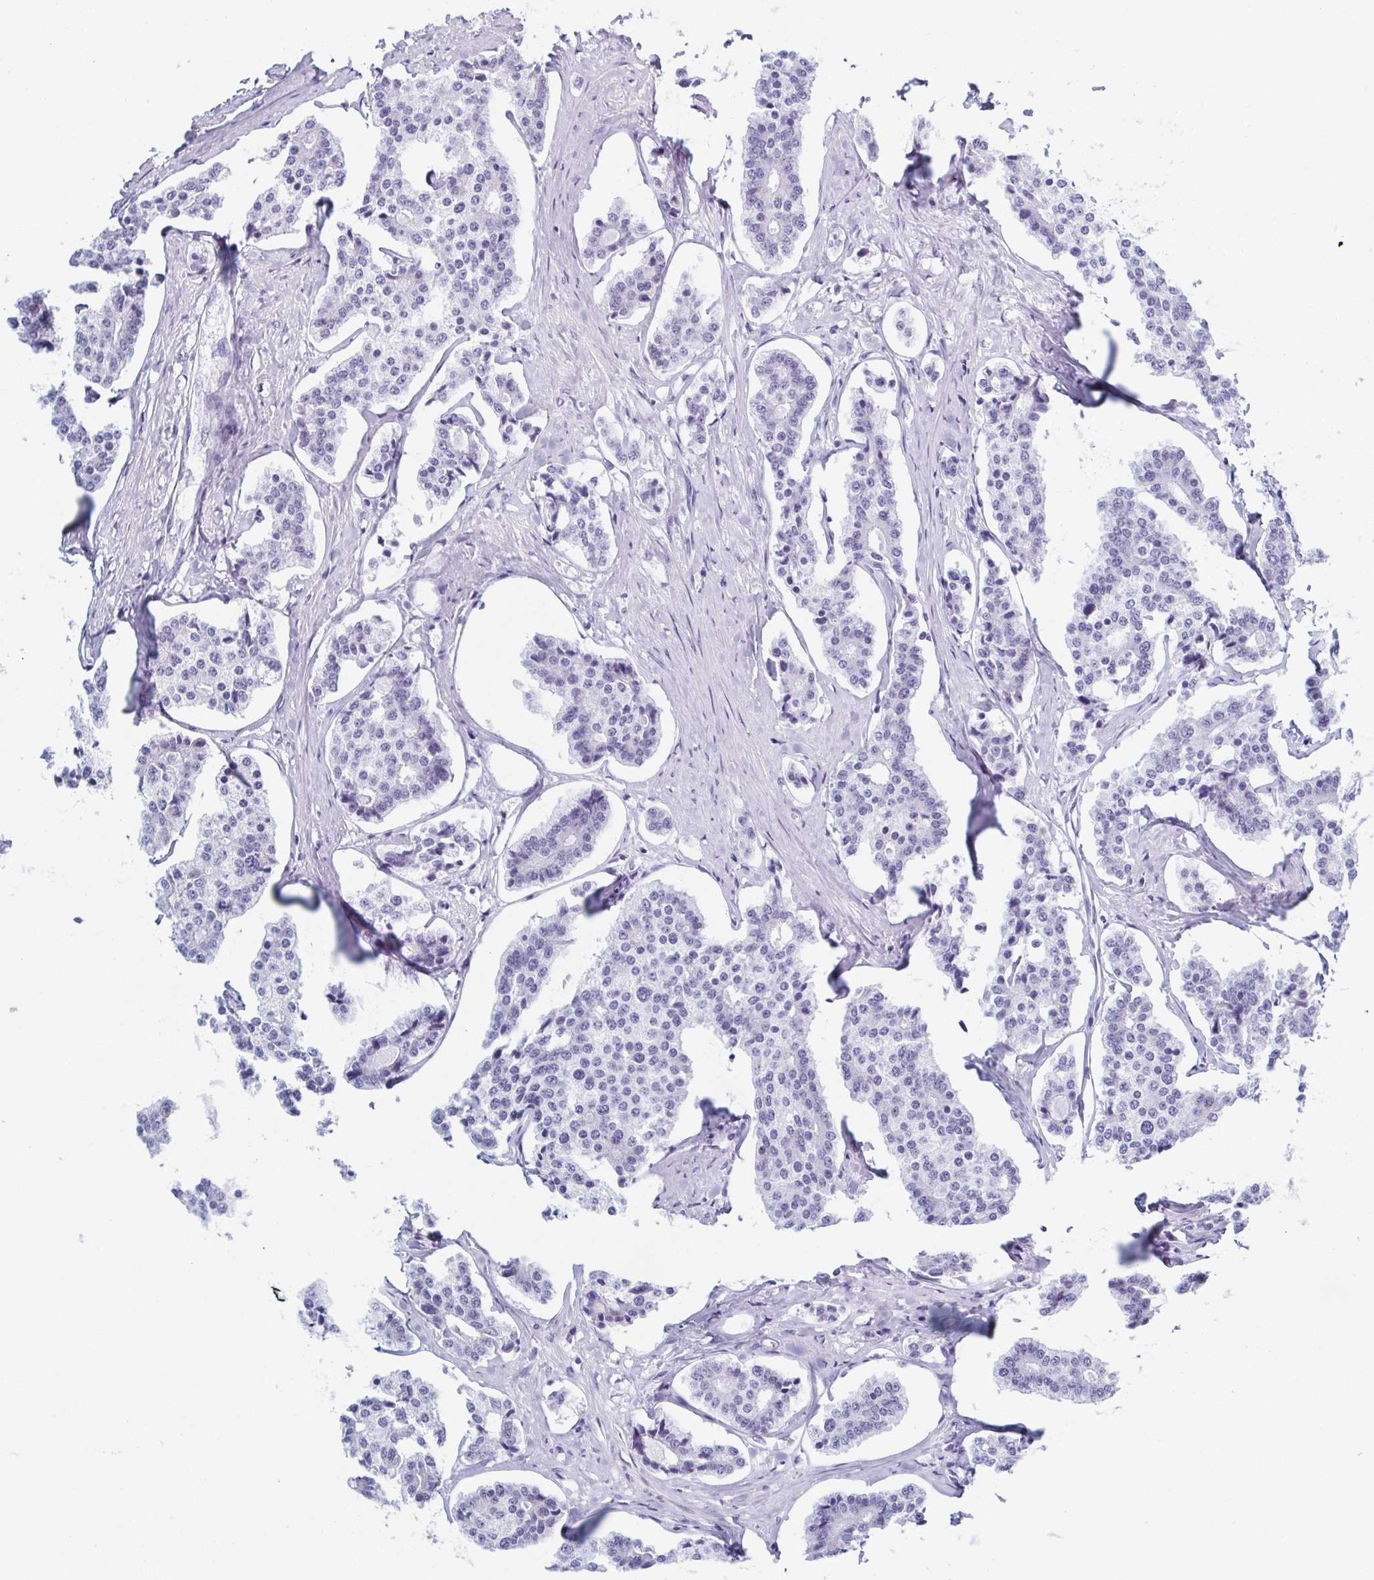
{"staining": {"intensity": "negative", "quantity": "none", "location": "none"}, "tissue": "carcinoid", "cell_type": "Tumor cells", "image_type": "cancer", "snomed": [{"axis": "morphology", "description": "Carcinoid, malignant, NOS"}, {"axis": "topography", "description": "Small intestine"}], "caption": "Carcinoid stained for a protein using IHC exhibits no staining tumor cells.", "gene": "ZFP64", "patient": {"sex": "female", "age": 65}}